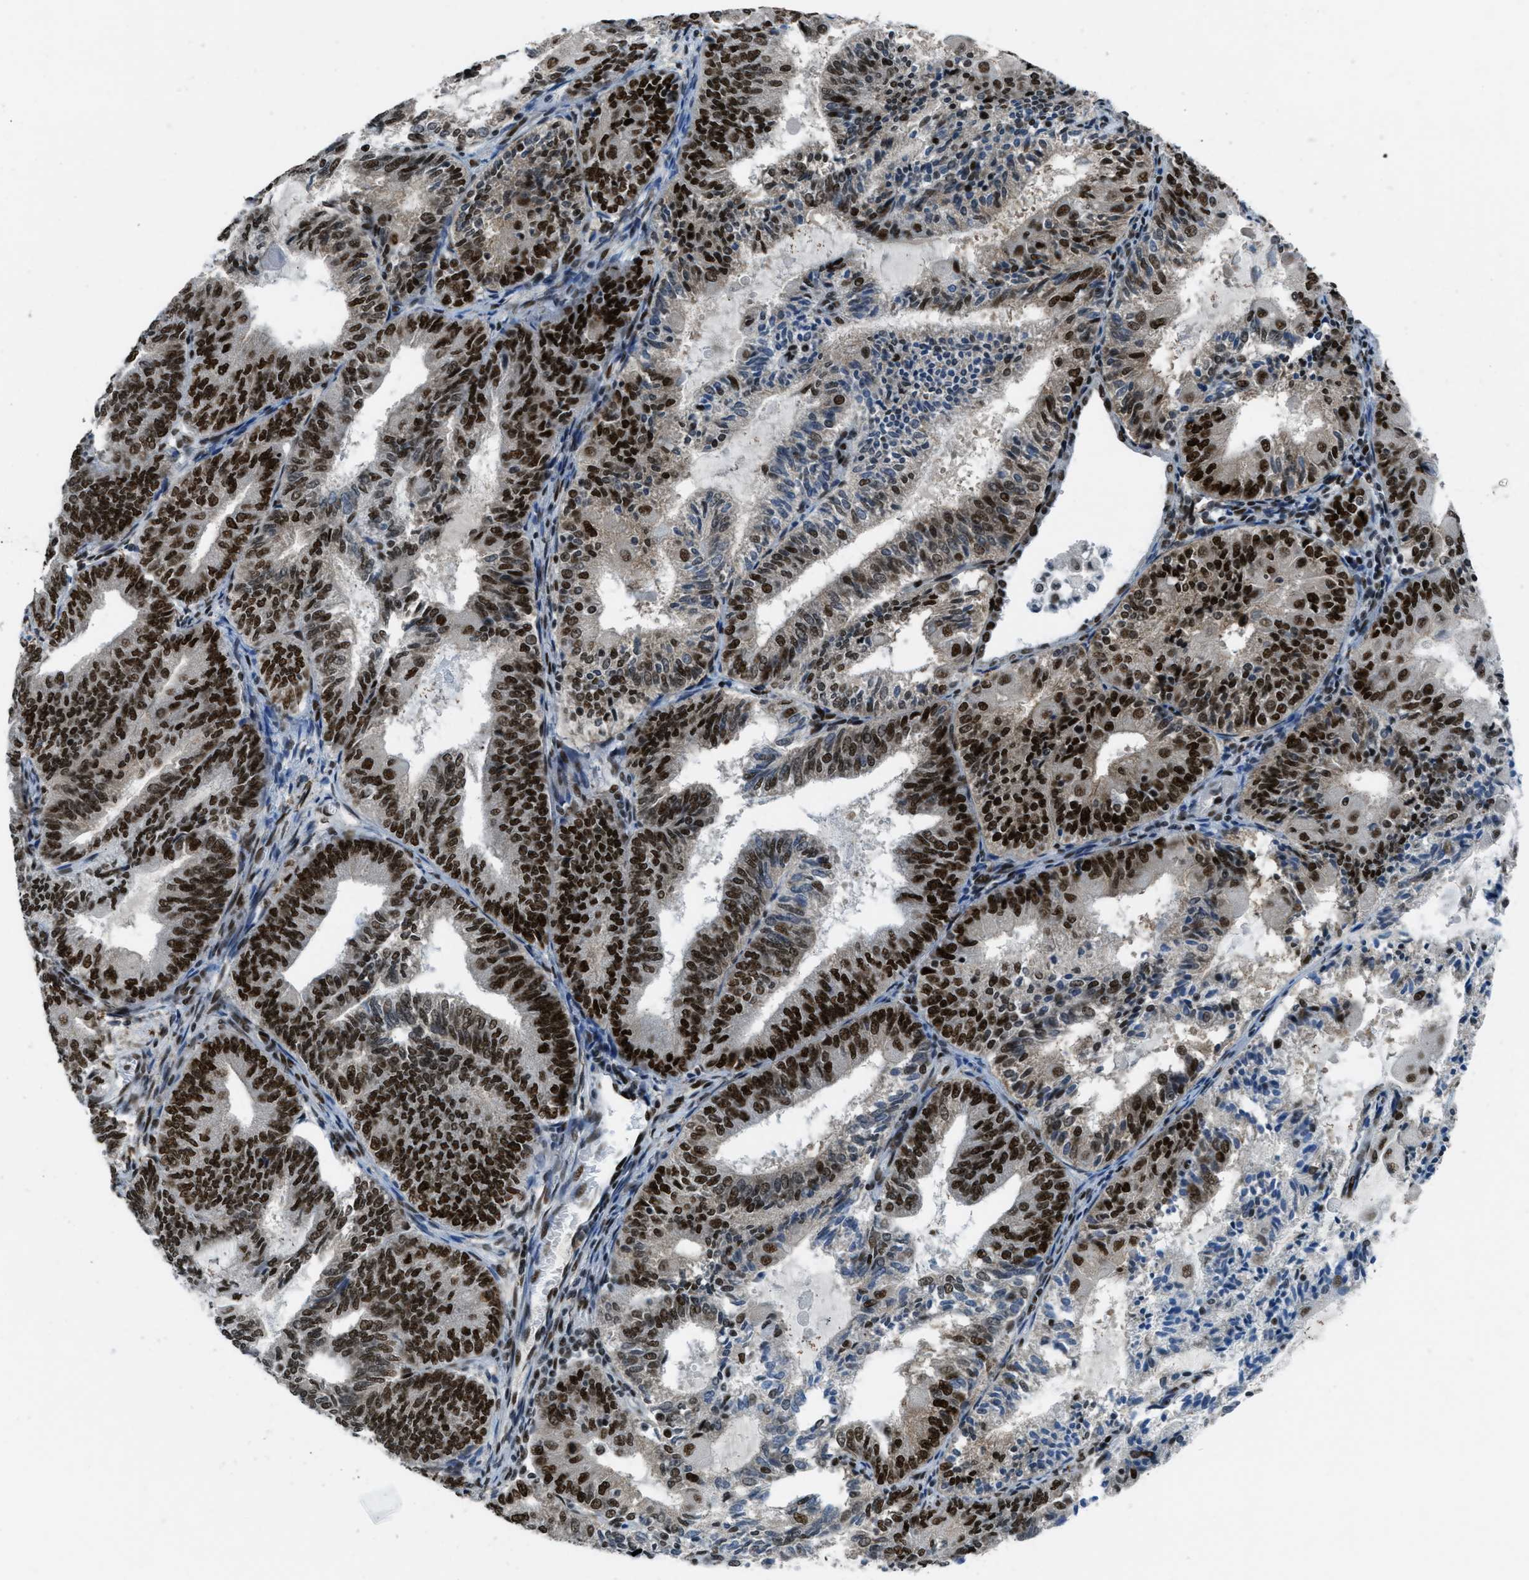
{"staining": {"intensity": "strong", "quantity": ">75%", "location": "nuclear"}, "tissue": "endometrial cancer", "cell_type": "Tumor cells", "image_type": "cancer", "snomed": [{"axis": "morphology", "description": "Adenocarcinoma, NOS"}, {"axis": "topography", "description": "Endometrium"}], "caption": "Protein staining exhibits strong nuclear expression in approximately >75% of tumor cells in endometrial cancer (adenocarcinoma).", "gene": "GATAD2B", "patient": {"sex": "female", "age": 81}}